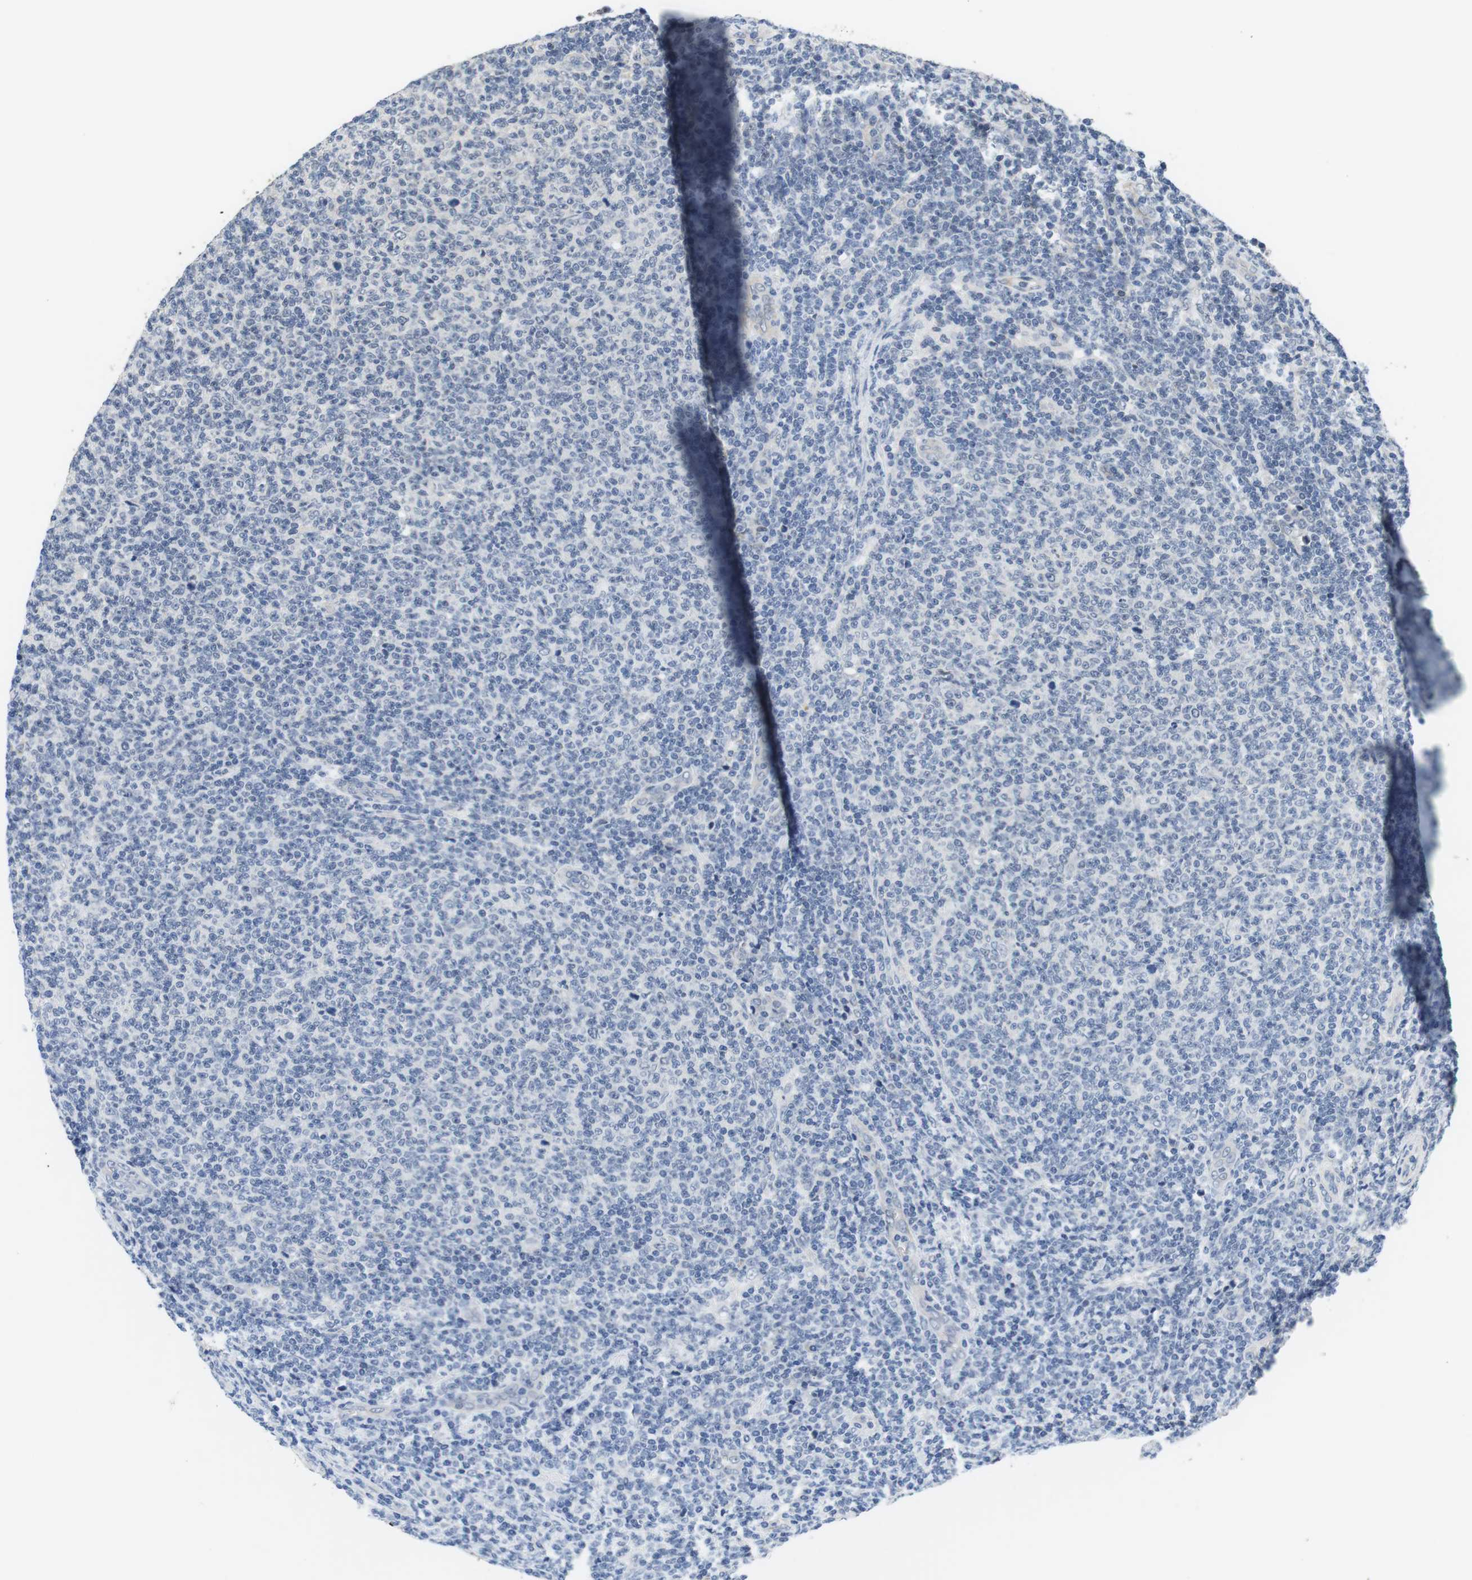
{"staining": {"intensity": "negative", "quantity": "none", "location": "none"}, "tissue": "lymphoma", "cell_type": "Tumor cells", "image_type": "cancer", "snomed": [{"axis": "morphology", "description": "Malignant lymphoma, non-Hodgkin's type, Low grade"}, {"axis": "topography", "description": "Lymph node"}], "caption": "Tumor cells are negative for protein expression in human lymphoma. (DAB immunohistochemistry with hematoxylin counter stain).", "gene": "NECTIN1", "patient": {"sex": "male", "age": 66}}